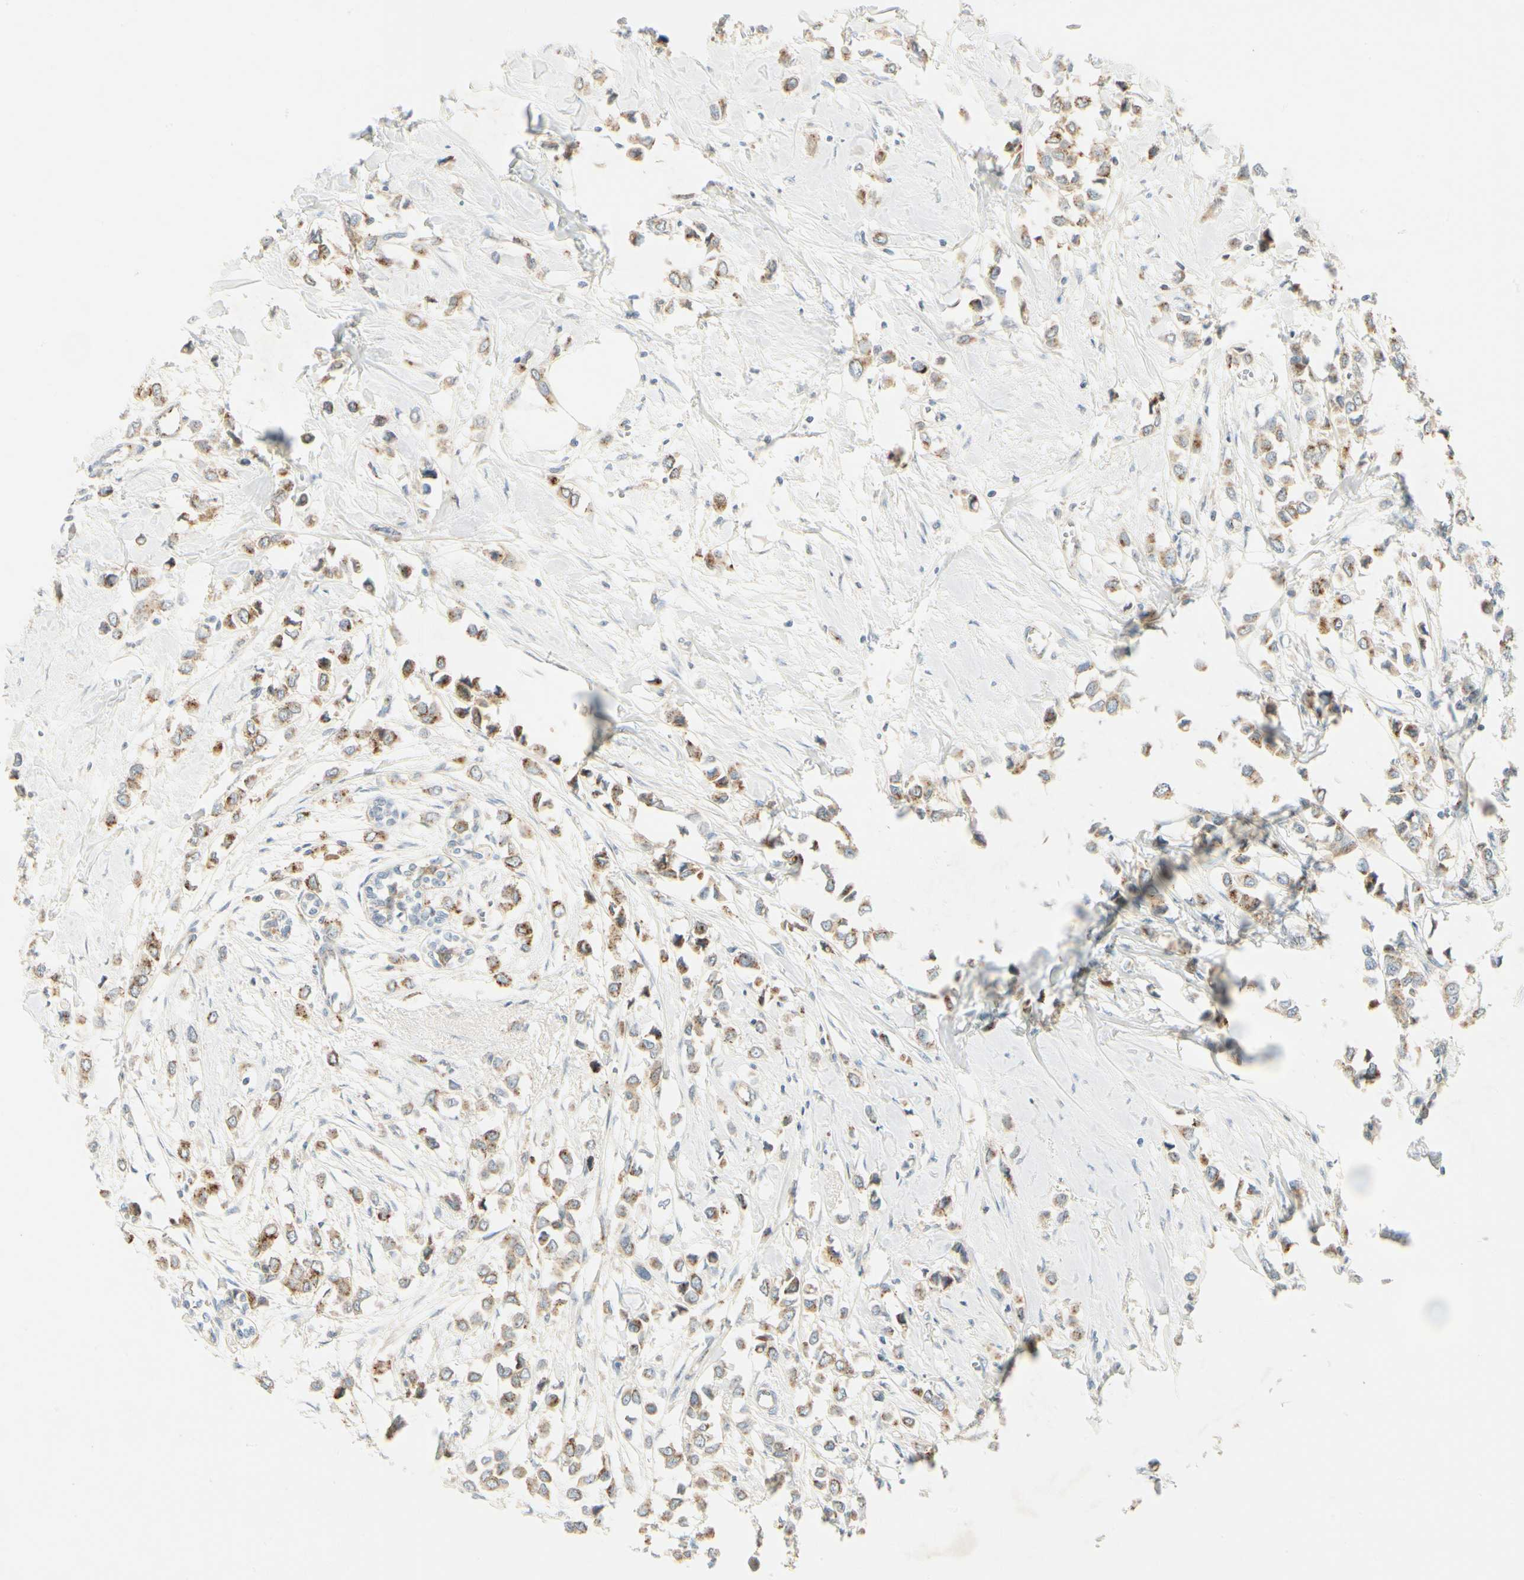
{"staining": {"intensity": "moderate", "quantity": ">75%", "location": "cytoplasmic/membranous"}, "tissue": "breast cancer", "cell_type": "Tumor cells", "image_type": "cancer", "snomed": [{"axis": "morphology", "description": "Lobular carcinoma"}, {"axis": "topography", "description": "Breast"}], "caption": "Moderate cytoplasmic/membranous expression is appreciated in approximately >75% of tumor cells in breast cancer.", "gene": "MANSC1", "patient": {"sex": "female", "age": 51}}